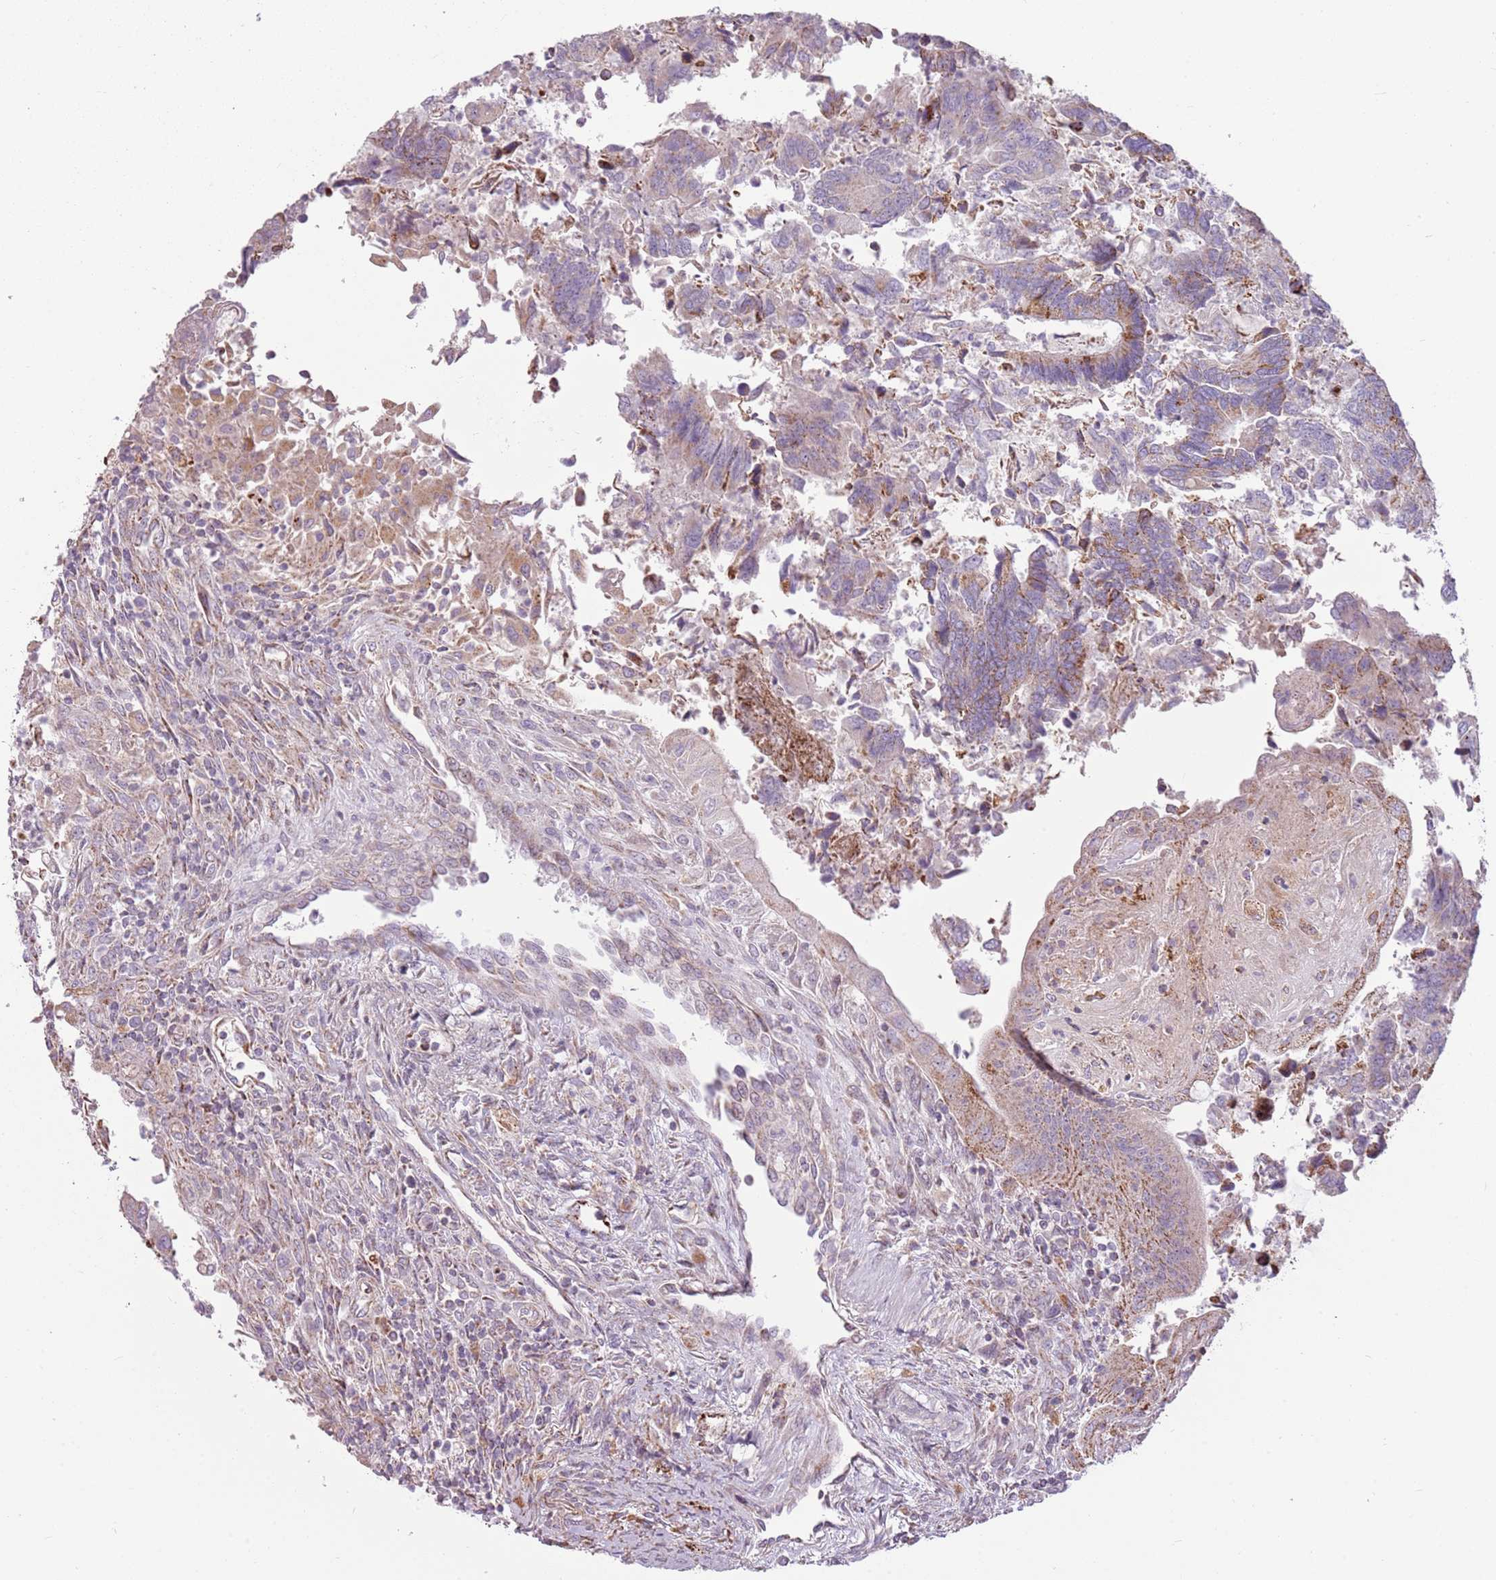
{"staining": {"intensity": "moderate", "quantity": "<25%", "location": "cytoplasmic/membranous"}, "tissue": "colorectal cancer", "cell_type": "Tumor cells", "image_type": "cancer", "snomed": [{"axis": "morphology", "description": "Adenocarcinoma, NOS"}, {"axis": "topography", "description": "Colon"}], "caption": "A histopathology image of human colorectal cancer stained for a protein displays moderate cytoplasmic/membranous brown staining in tumor cells.", "gene": "ZNF530", "patient": {"sex": "female", "age": 67}}